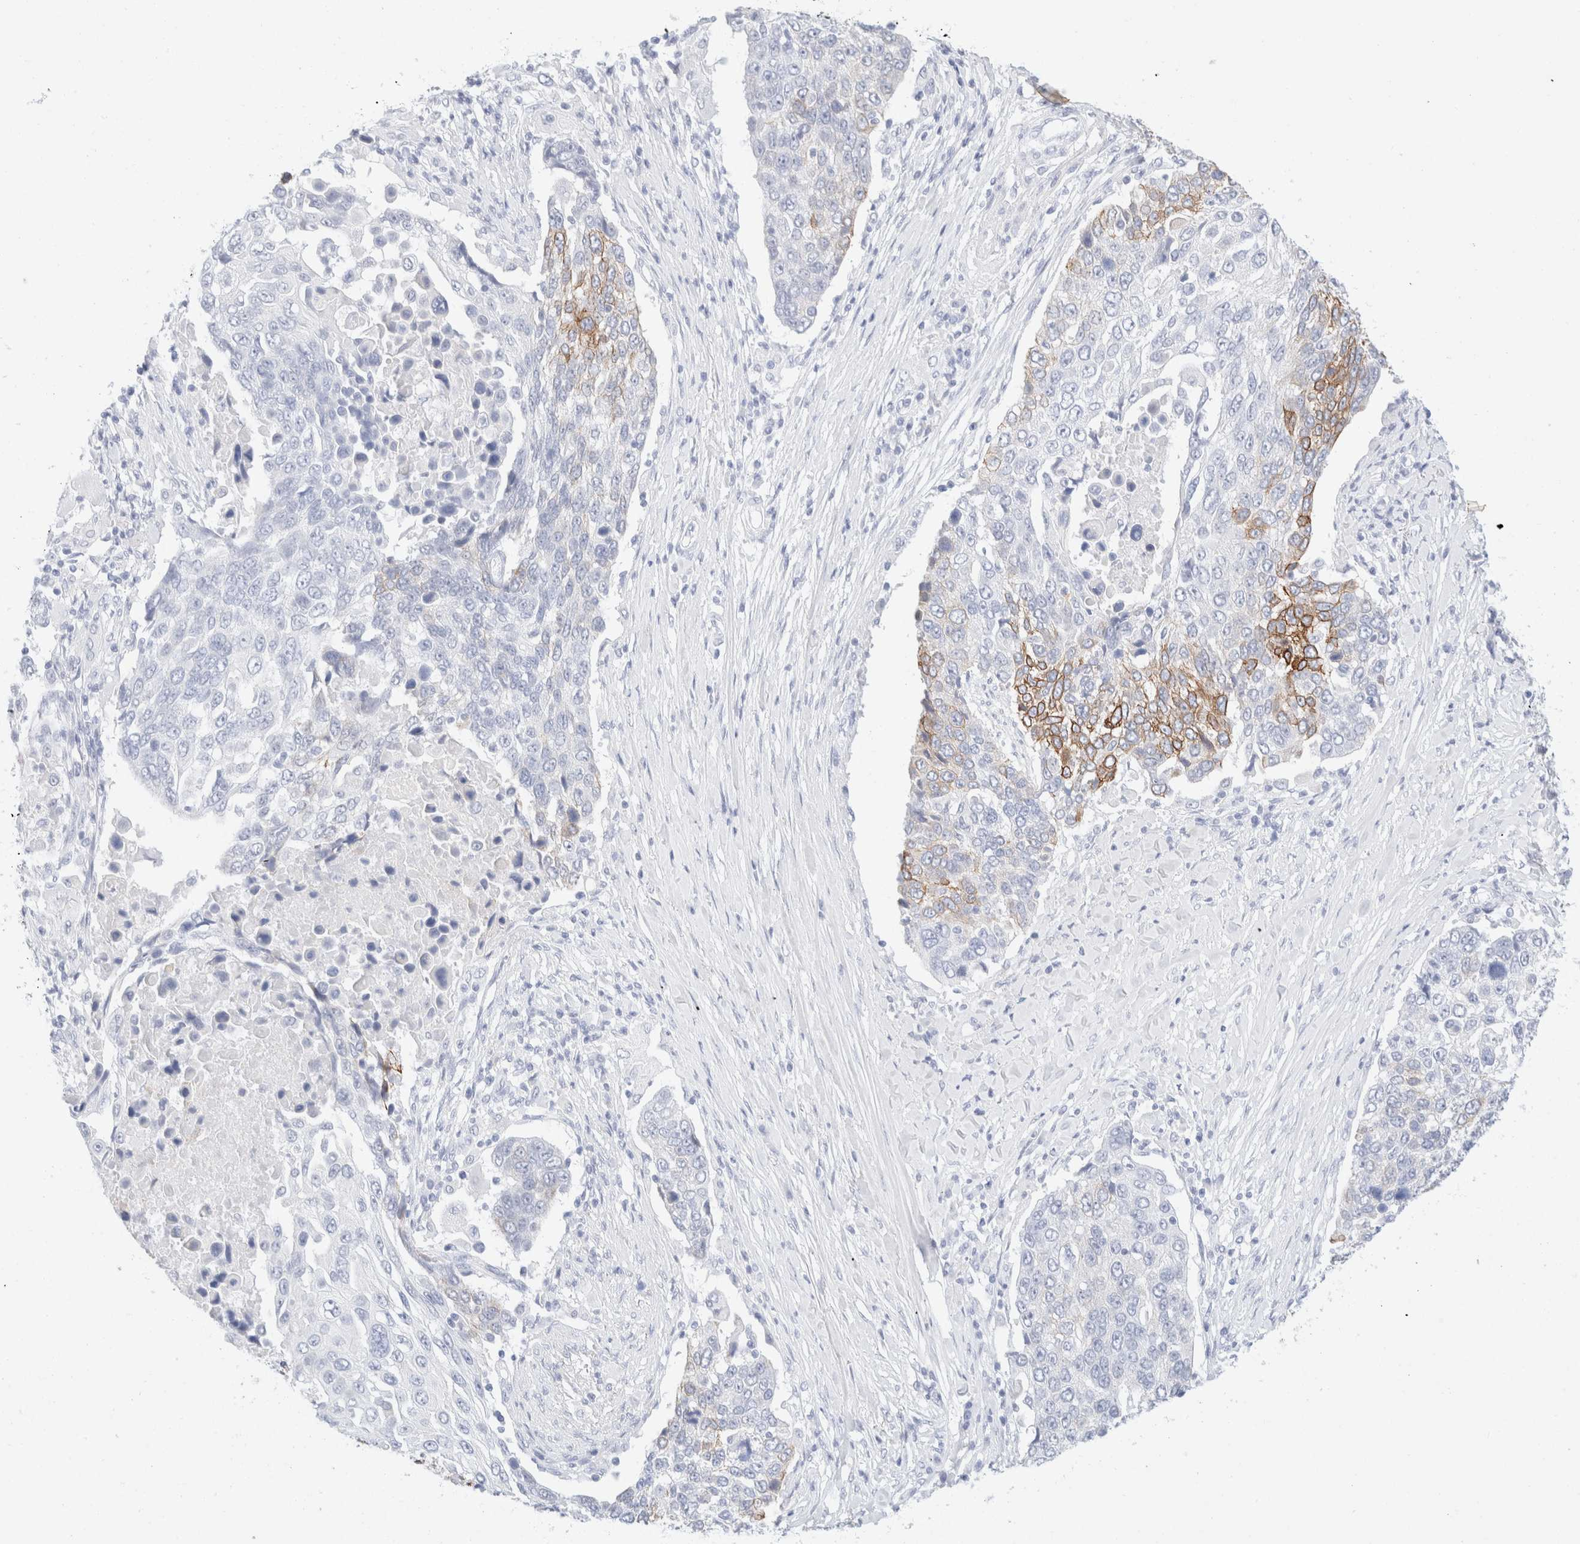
{"staining": {"intensity": "moderate", "quantity": "<25%", "location": "cytoplasmic/membranous"}, "tissue": "lung cancer", "cell_type": "Tumor cells", "image_type": "cancer", "snomed": [{"axis": "morphology", "description": "Squamous cell carcinoma, NOS"}, {"axis": "topography", "description": "Lung"}], "caption": "Protein staining by immunohistochemistry displays moderate cytoplasmic/membranous staining in about <25% of tumor cells in squamous cell carcinoma (lung).", "gene": "KRT15", "patient": {"sex": "male", "age": 66}}